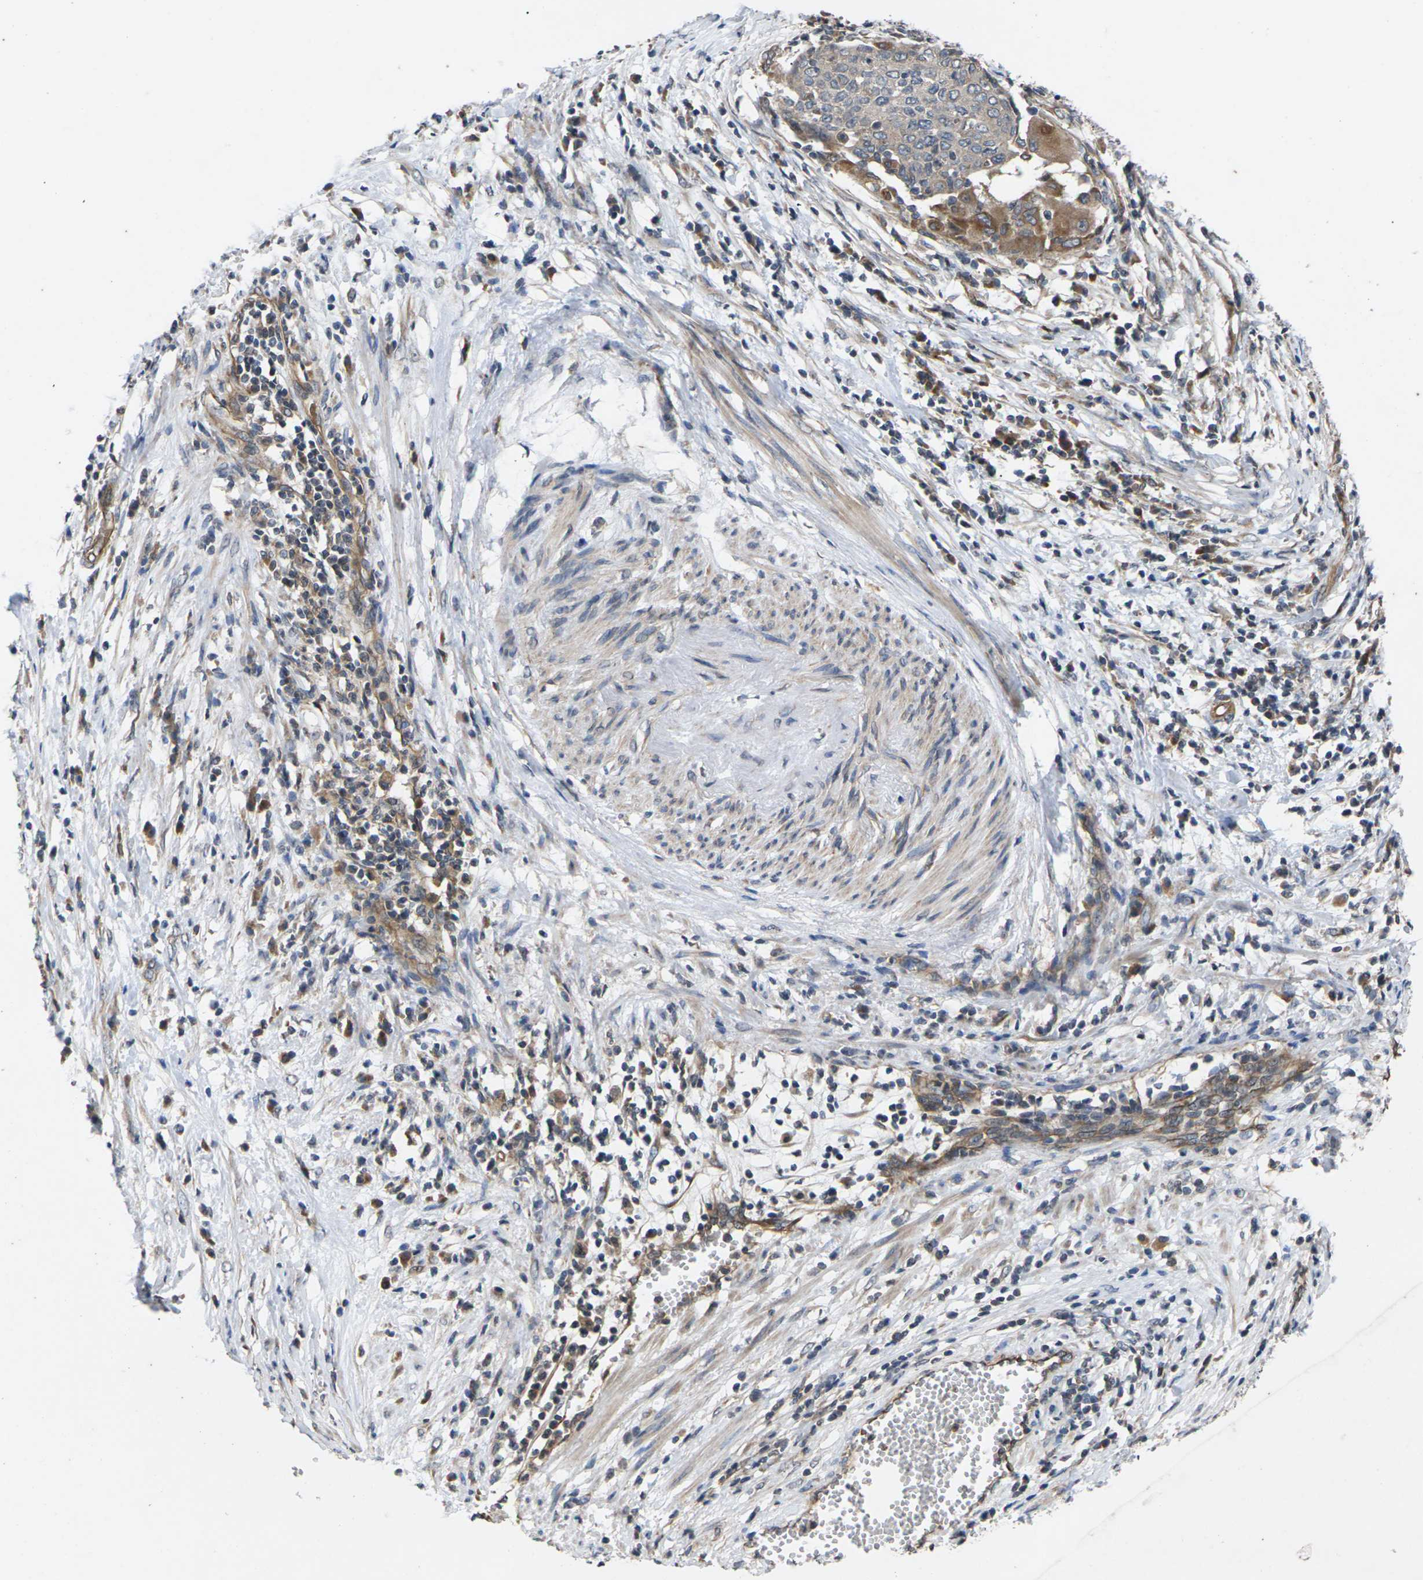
{"staining": {"intensity": "moderate", "quantity": ">75%", "location": "cytoplasmic/membranous"}, "tissue": "cervical cancer", "cell_type": "Tumor cells", "image_type": "cancer", "snomed": [{"axis": "morphology", "description": "Squamous cell carcinoma, NOS"}, {"axis": "topography", "description": "Cervix"}], "caption": "Brown immunohistochemical staining in human squamous cell carcinoma (cervical) reveals moderate cytoplasmic/membranous staining in about >75% of tumor cells.", "gene": "DKK2", "patient": {"sex": "female", "age": 39}}